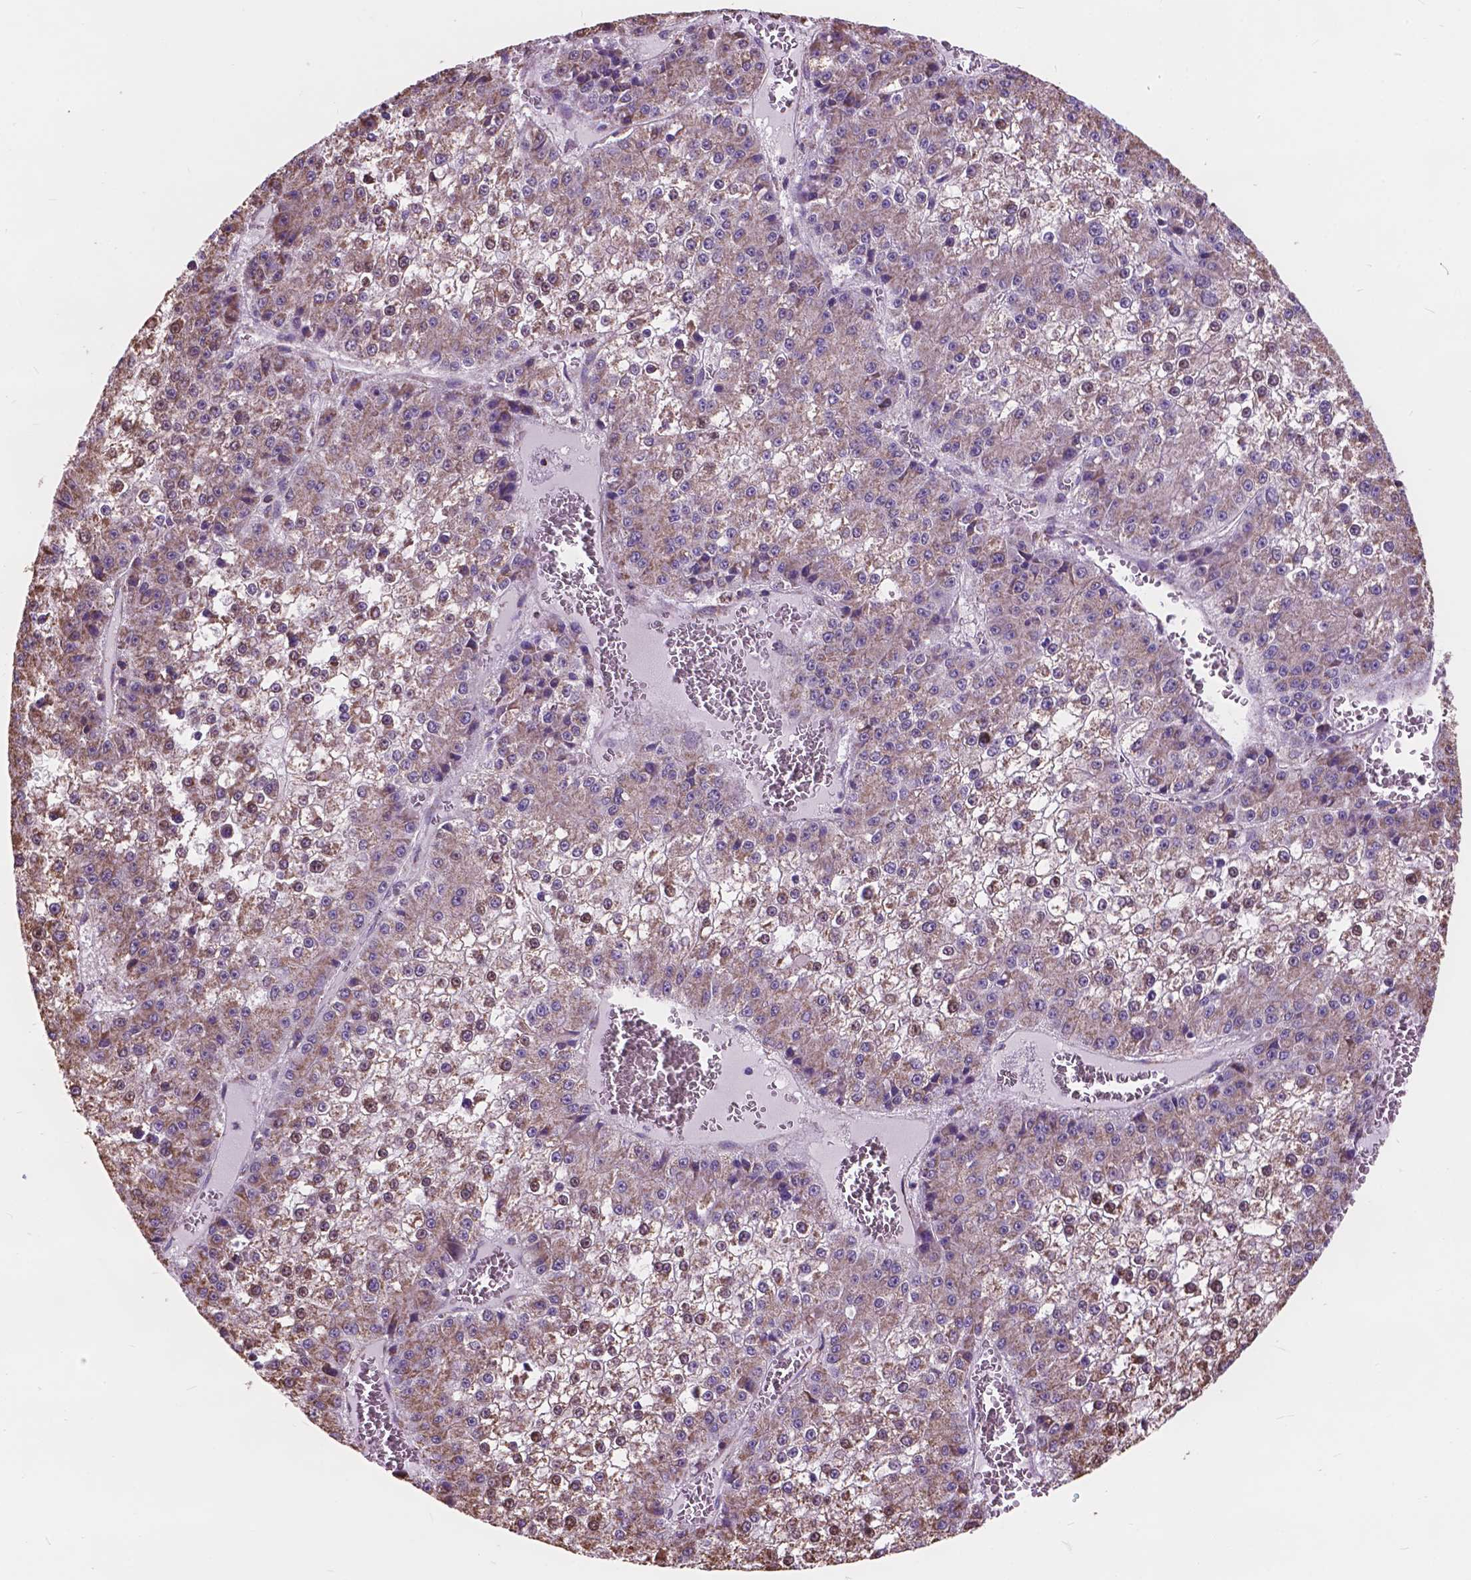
{"staining": {"intensity": "weak", "quantity": "25%-75%", "location": "cytoplasmic/membranous,nuclear"}, "tissue": "liver cancer", "cell_type": "Tumor cells", "image_type": "cancer", "snomed": [{"axis": "morphology", "description": "Carcinoma, Hepatocellular, NOS"}, {"axis": "topography", "description": "Liver"}], "caption": "A brown stain shows weak cytoplasmic/membranous and nuclear positivity of a protein in human liver hepatocellular carcinoma tumor cells.", "gene": "SCOC", "patient": {"sex": "female", "age": 73}}